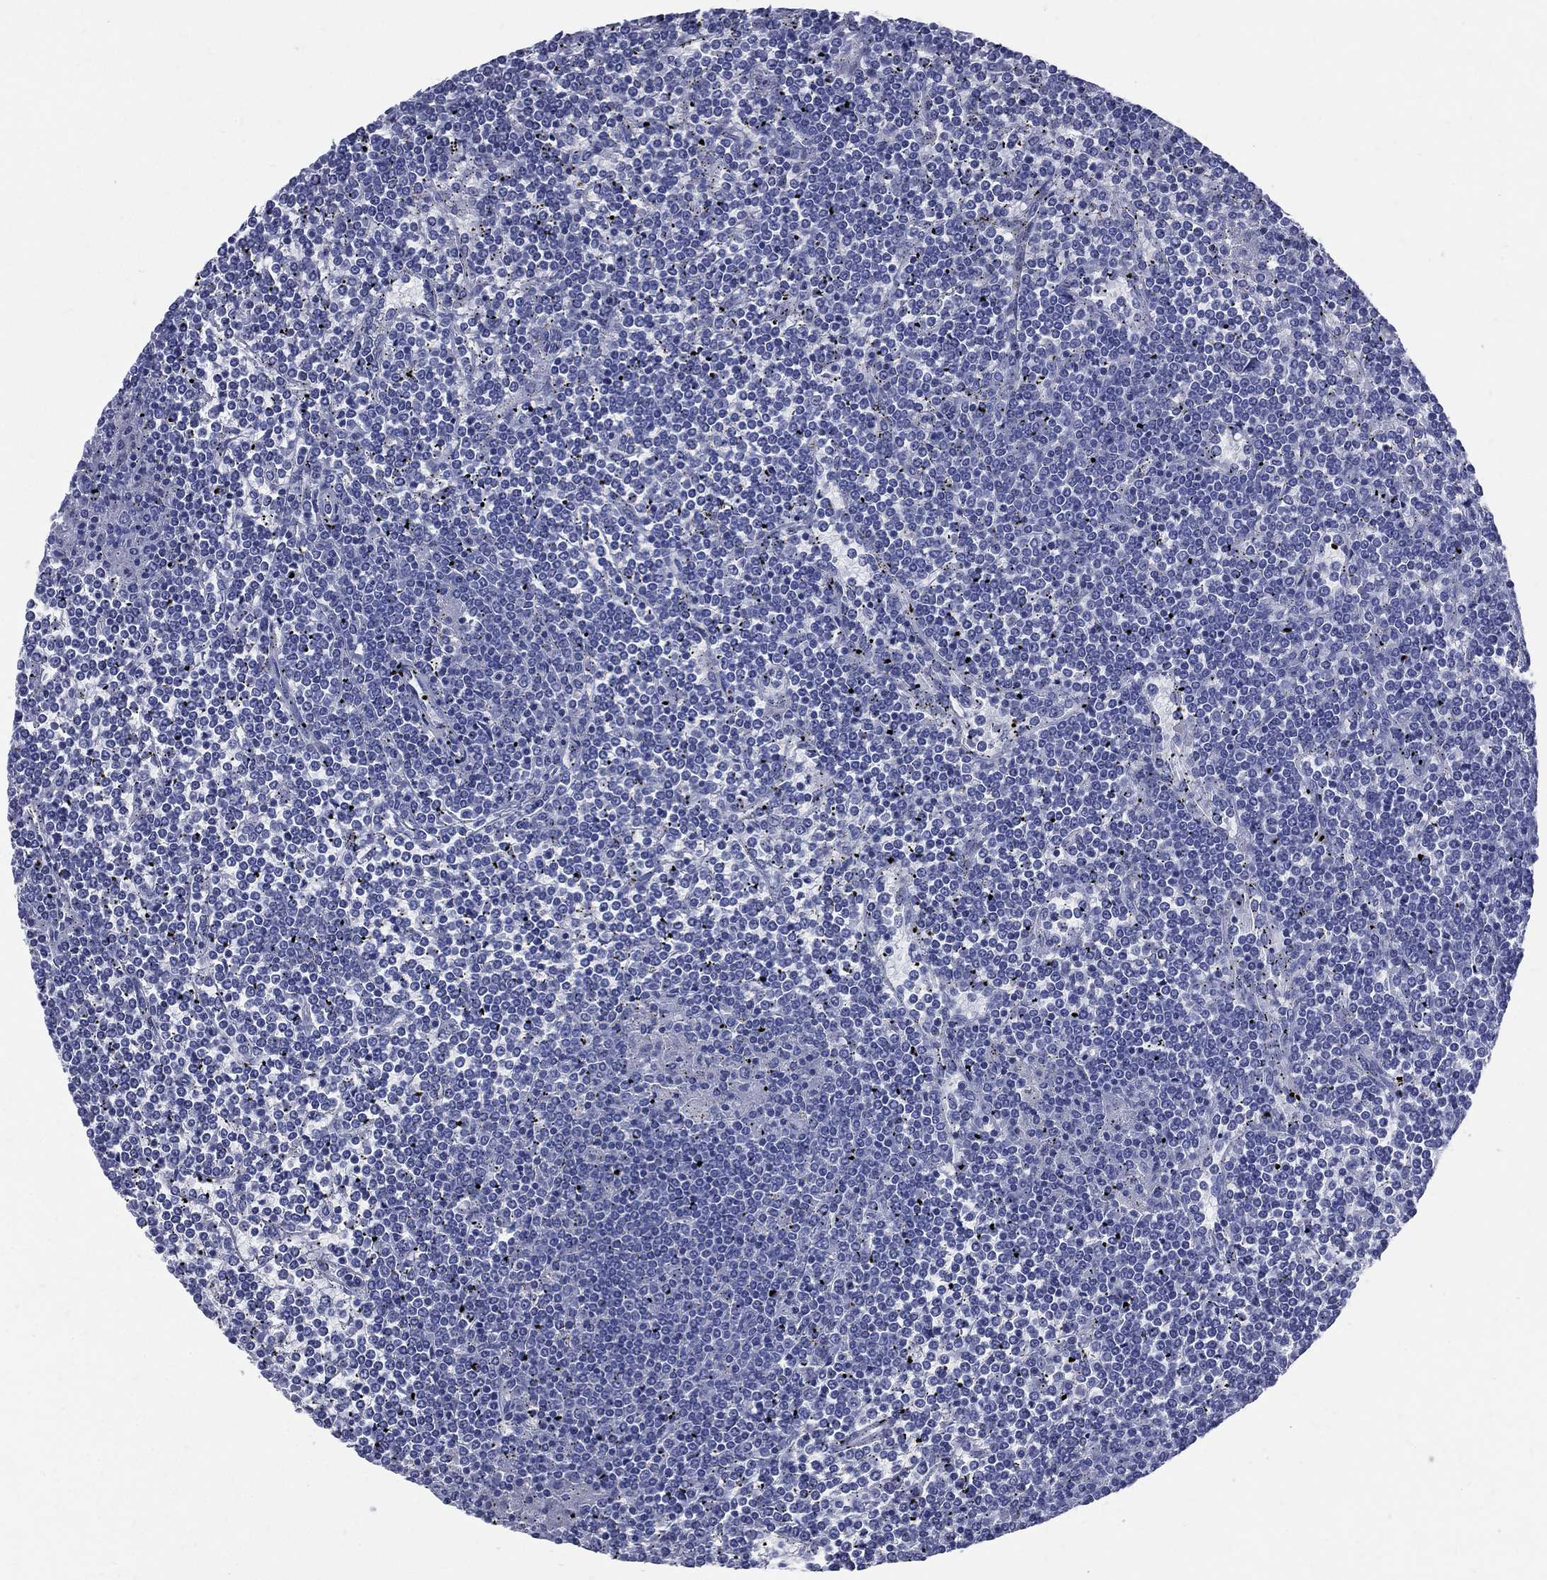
{"staining": {"intensity": "negative", "quantity": "none", "location": "none"}, "tissue": "lymphoma", "cell_type": "Tumor cells", "image_type": "cancer", "snomed": [{"axis": "morphology", "description": "Malignant lymphoma, non-Hodgkin's type, Low grade"}, {"axis": "topography", "description": "Spleen"}], "caption": "Protein analysis of lymphoma shows no significant positivity in tumor cells.", "gene": "SYP", "patient": {"sex": "female", "age": 19}}